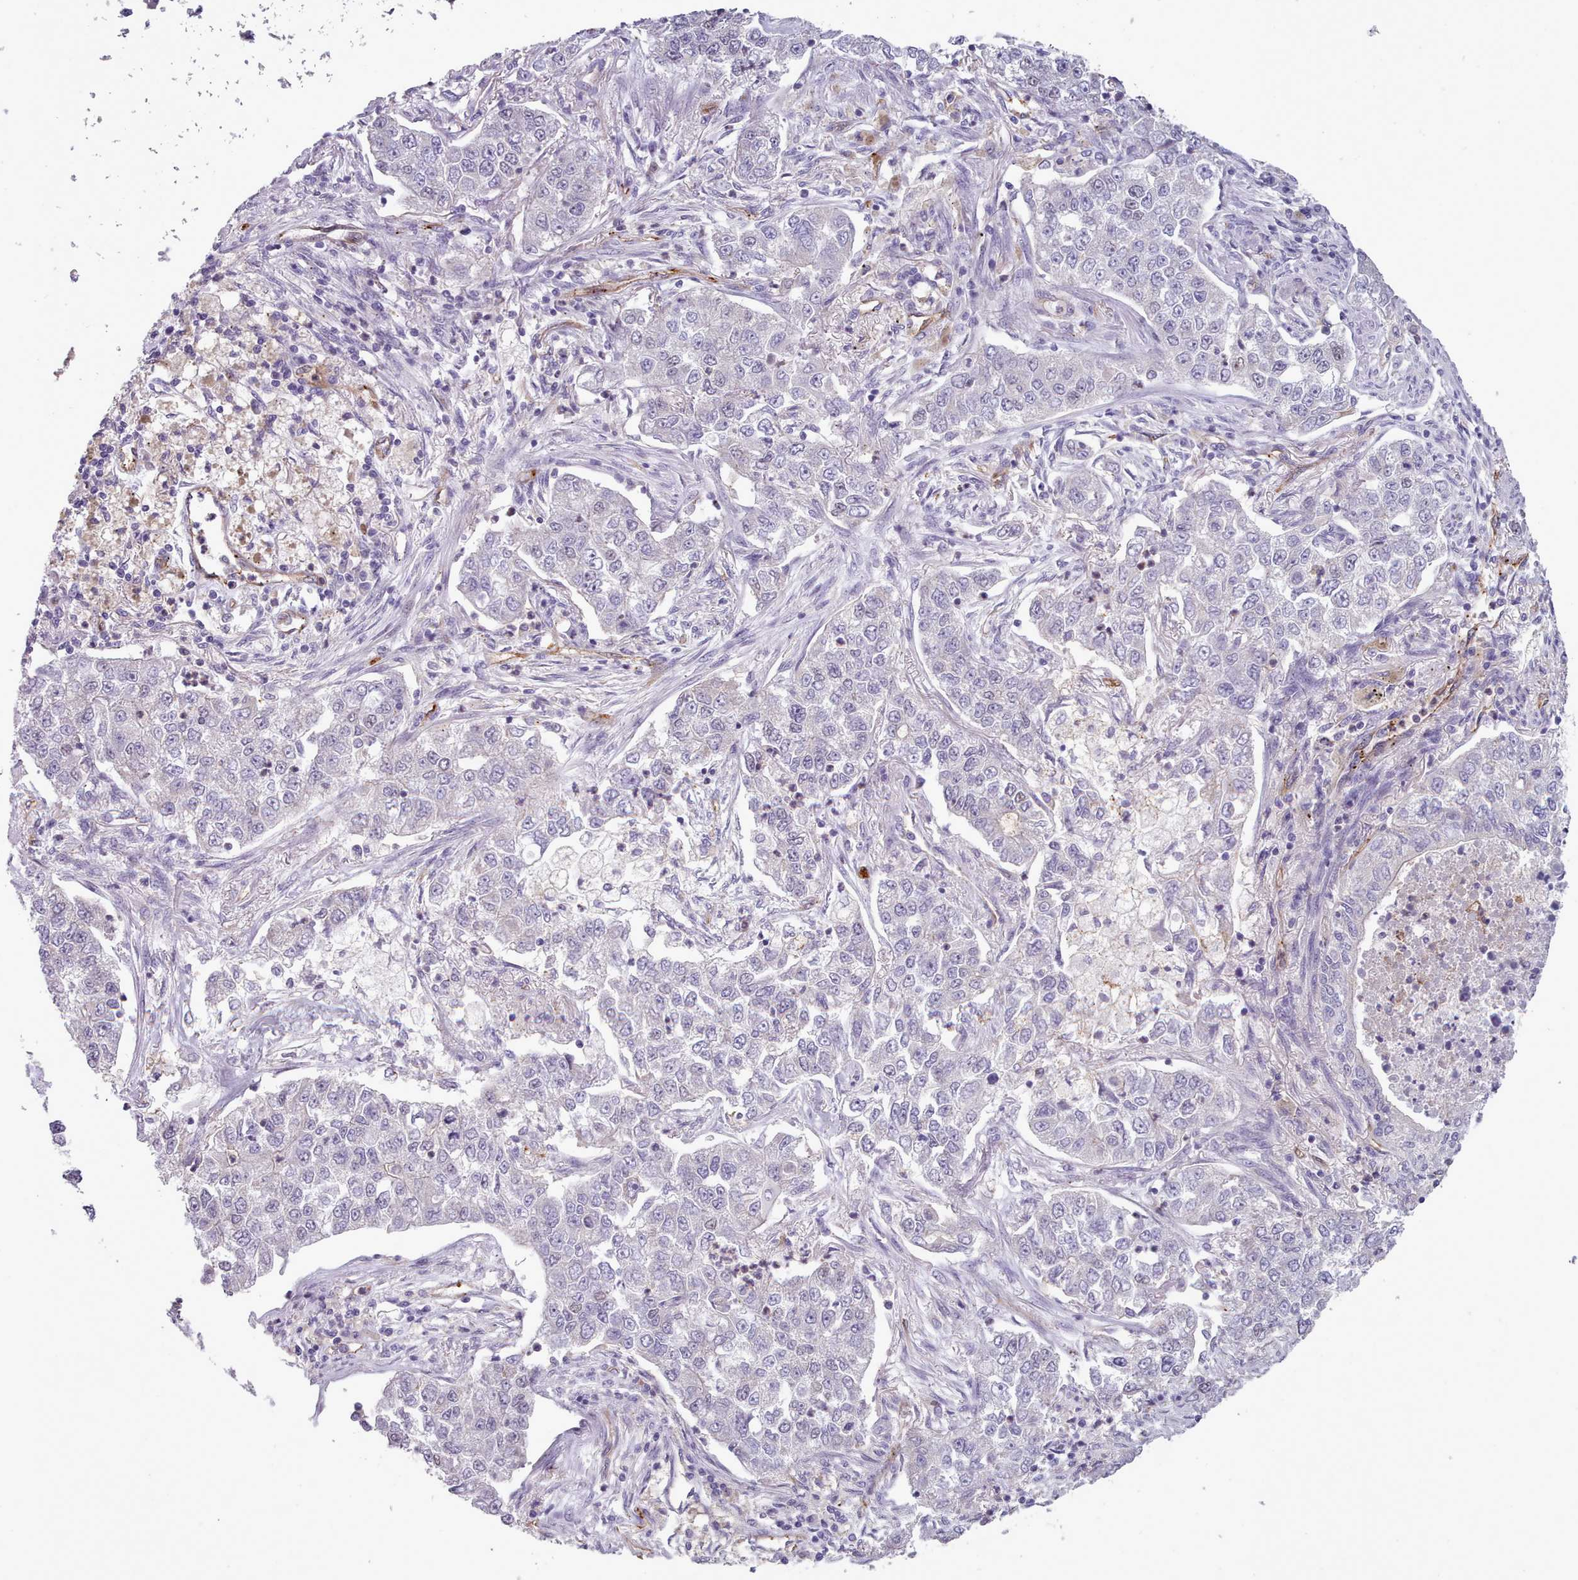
{"staining": {"intensity": "negative", "quantity": "none", "location": "none"}, "tissue": "lung cancer", "cell_type": "Tumor cells", "image_type": "cancer", "snomed": [{"axis": "morphology", "description": "Squamous cell carcinoma, NOS"}, {"axis": "topography", "description": "Lung"}], "caption": "Immunohistochemistry (IHC) histopathology image of neoplastic tissue: human squamous cell carcinoma (lung) stained with DAB reveals no significant protein positivity in tumor cells.", "gene": "CD300LF", "patient": {"sex": "male", "age": 74}}